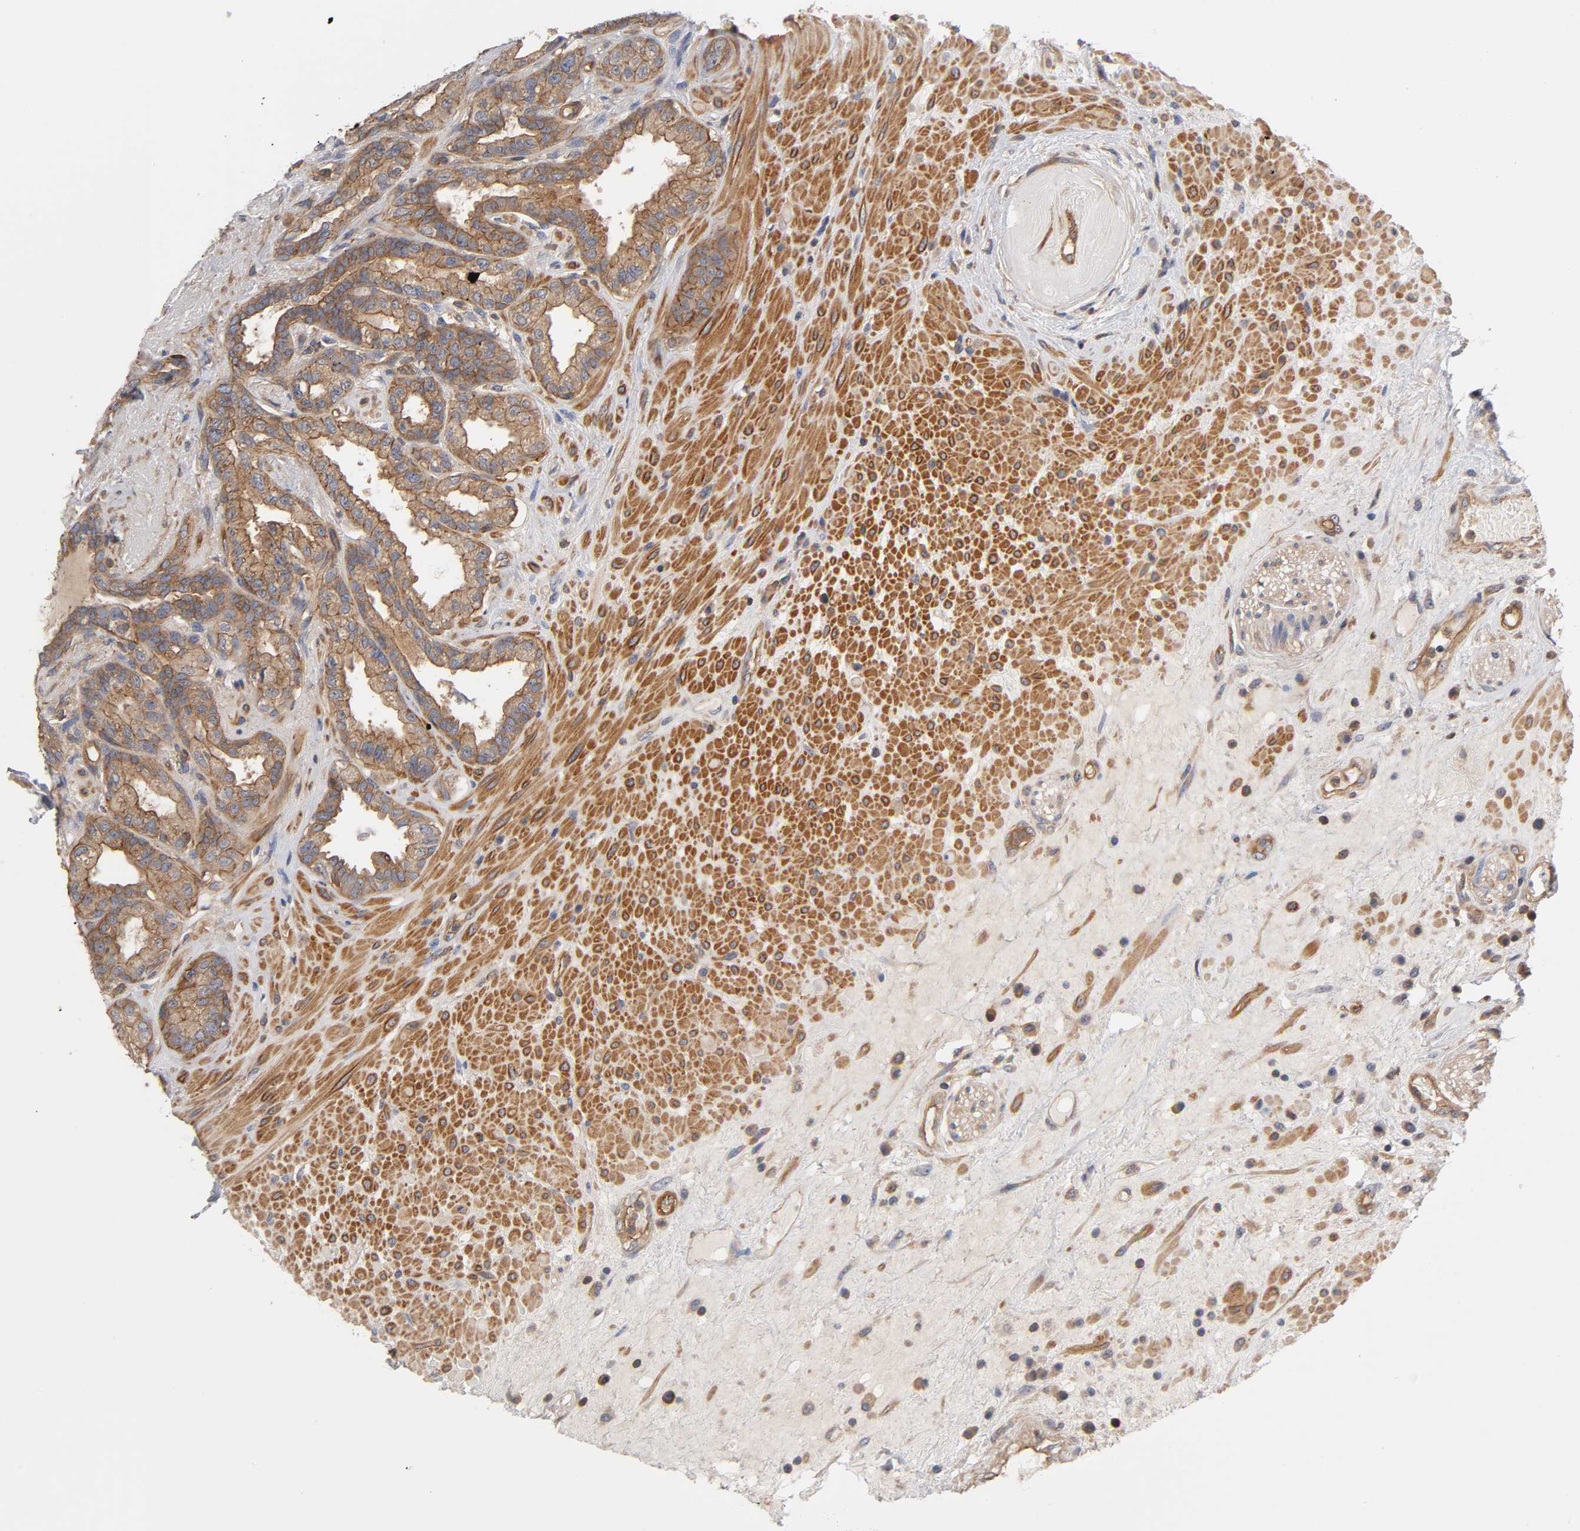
{"staining": {"intensity": "moderate", "quantity": ">75%", "location": "cytoplasmic/membranous"}, "tissue": "seminal vesicle", "cell_type": "Glandular cells", "image_type": "normal", "snomed": [{"axis": "morphology", "description": "Normal tissue, NOS"}, {"axis": "topography", "description": "Seminal veicle"}], "caption": "This is a photomicrograph of immunohistochemistry staining of normal seminal vesicle, which shows moderate positivity in the cytoplasmic/membranous of glandular cells.", "gene": "LAMTOR2", "patient": {"sex": "male", "age": 61}}